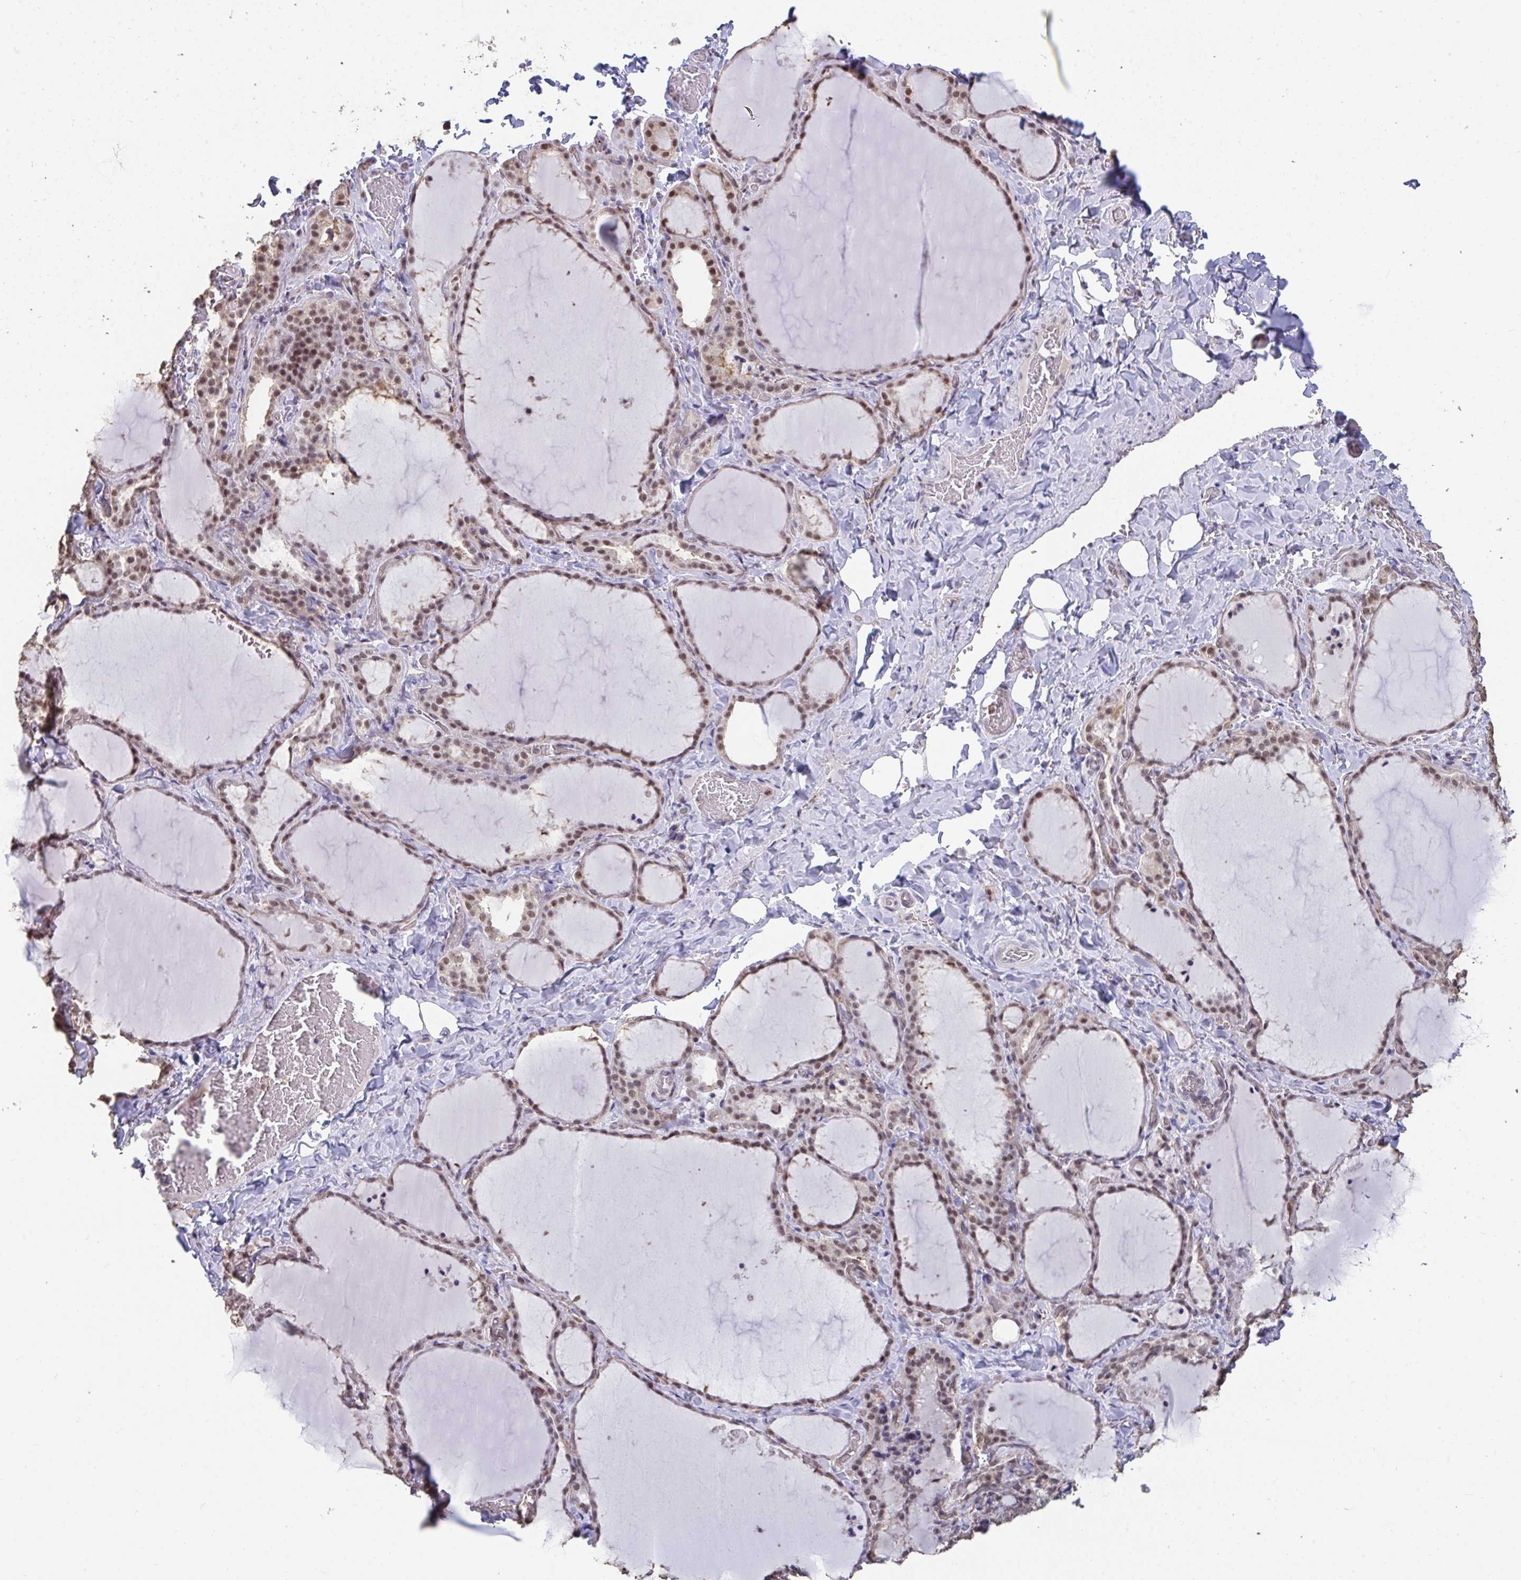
{"staining": {"intensity": "moderate", "quantity": ">75%", "location": "nuclear"}, "tissue": "thyroid gland", "cell_type": "Glandular cells", "image_type": "normal", "snomed": [{"axis": "morphology", "description": "Normal tissue, NOS"}, {"axis": "topography", "description": "Thyroid gland"}], "caption": "Immunohistochemistry (IHC) photomicrograph of normal thyroid gland stained for a protein (brown), which exhibits medium levels of moderate nuclear staining in approximately >75% of glandular cells.", "gene": "SENP3", "patient": {"sex": "female", "age": 22}}